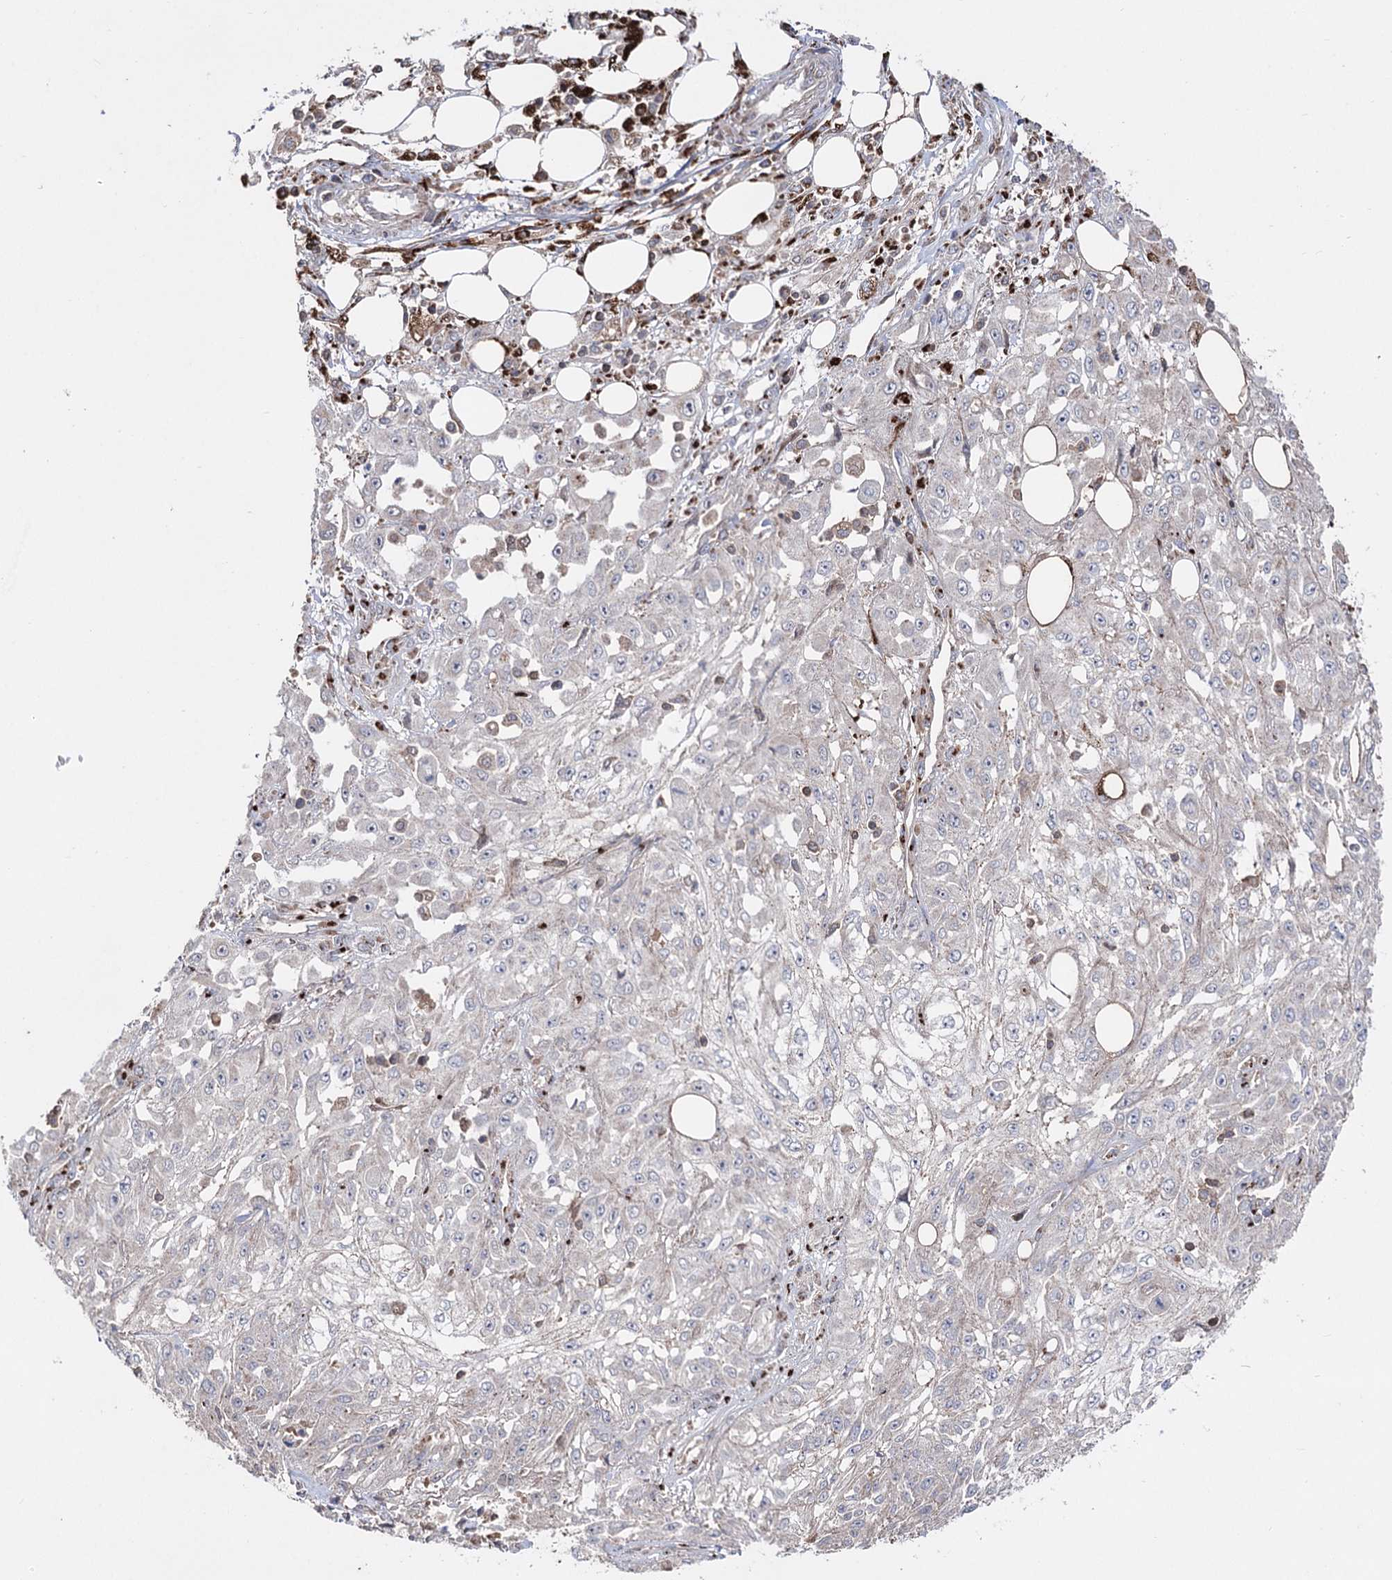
{"staining": {"intensity": "negative", "quantity": "none", "location": "none"}, "tissue": "skin cancer", "cell_type": "Tumor cells", "image_type": "cancer", "snomed": [{"axis": "morphology", "description": "Squamous cell carcinoma, NOS"}, {"axis": "morphology", "description": "Squamous cell carcinoma, metastatic, NOS"}, {"axis": "topography", "description": "Skin"}, {"axis": "topography", "description": "Lymph node"}], "caption": "Immunohistochemistry of skin squamous cell carcinoma displays no staining in tumor cells. Nuclei are stained in blue.", "gene": "ARHGAP20", "patient": {"sex": "male", "age": 75}}